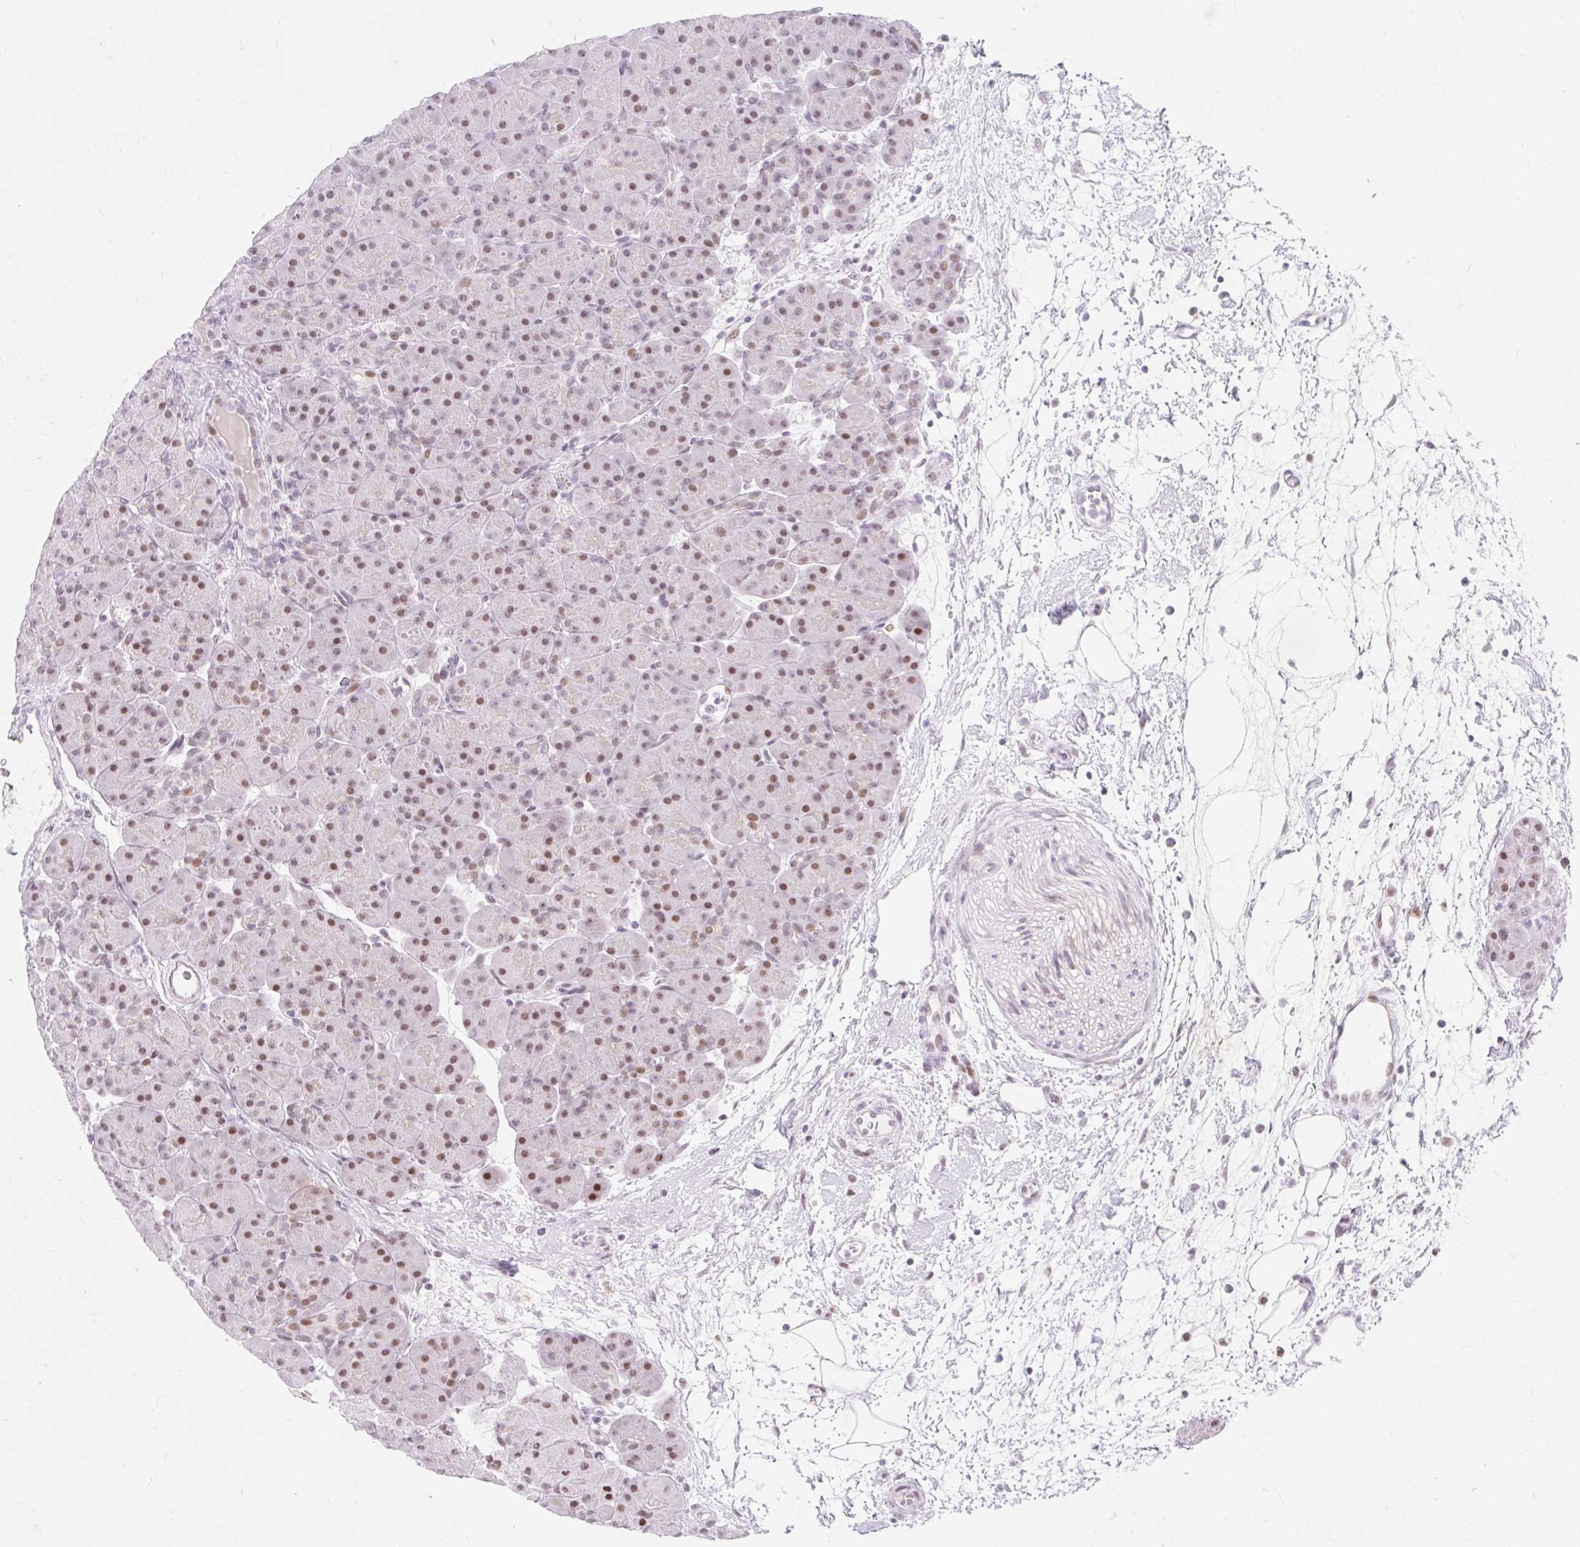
{"staining": {"intensity": "moderate", "quantity": ">75%", "location": "nuclear"}, "tissue": "pancreas", "cell_type": "Exocrine glandular cells", "image_type": "normal", "snomed": [{"axis": "morphology", "description": "Normal tissue, NOS"}, {"axis": "topography", "description": "Pancreas"}], "caption": "Benign pancreas demonstrates moderate nuclear positivity in approximately >75% of exocrine glandular cells.", "gene": "H2BW1", "patient": {"sex": "male", "age": 66}}